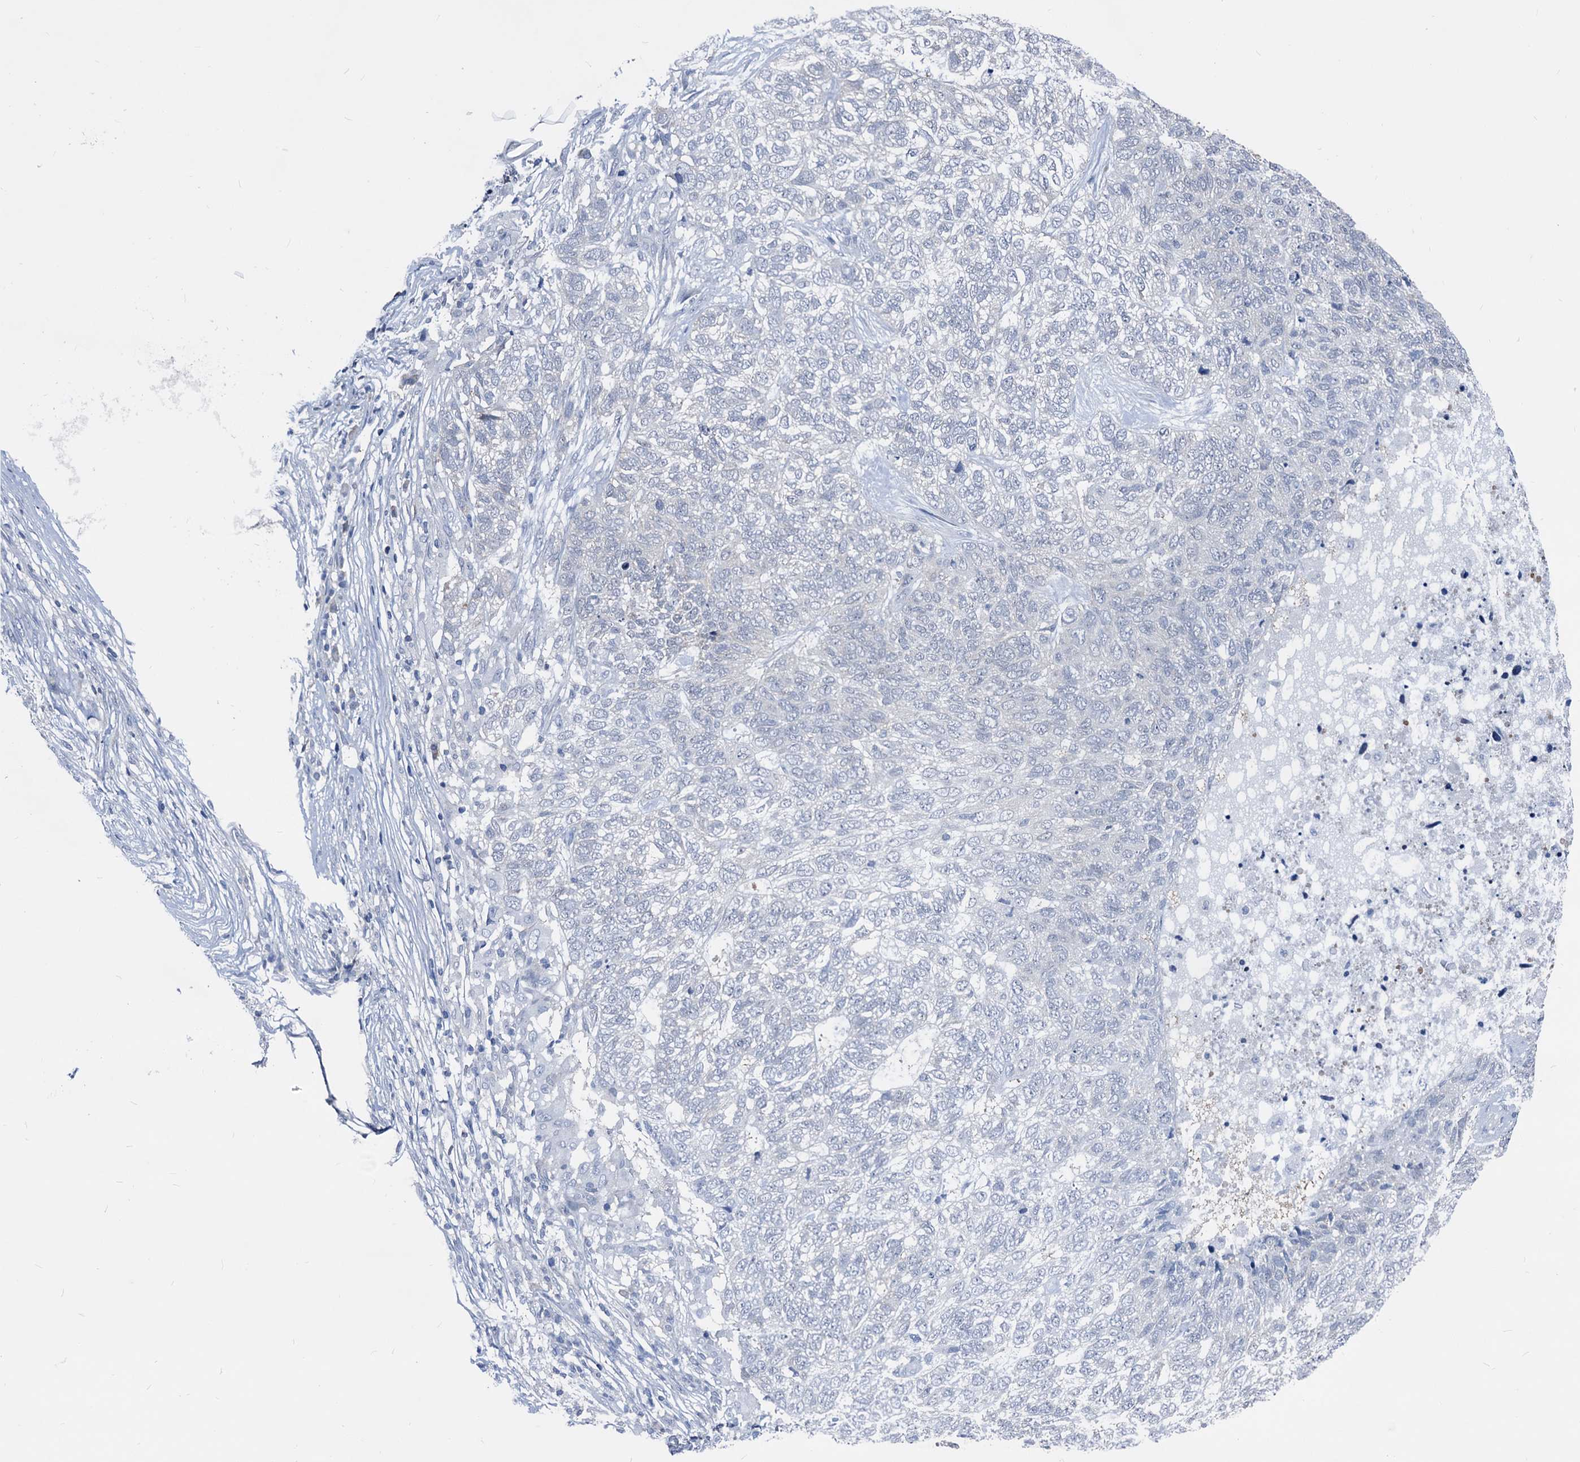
{"staining": {"intensity": "negative", "quantity": "none", "location": "none"}, "tissue": "skin cancer", "cell_type": "Tumor cells", "image_type": "cancer", "snomed": [{"axis": "morphology", "description": "Basal cell carcinoma"}, {"axis": "topography", "description": "Skin"}], "caption": "The image displays no significant positivity in tumor cells of basal cell carcinoma (skin).", "gene": "GLO1", "patient": {"sex": "female", "age": 65}}